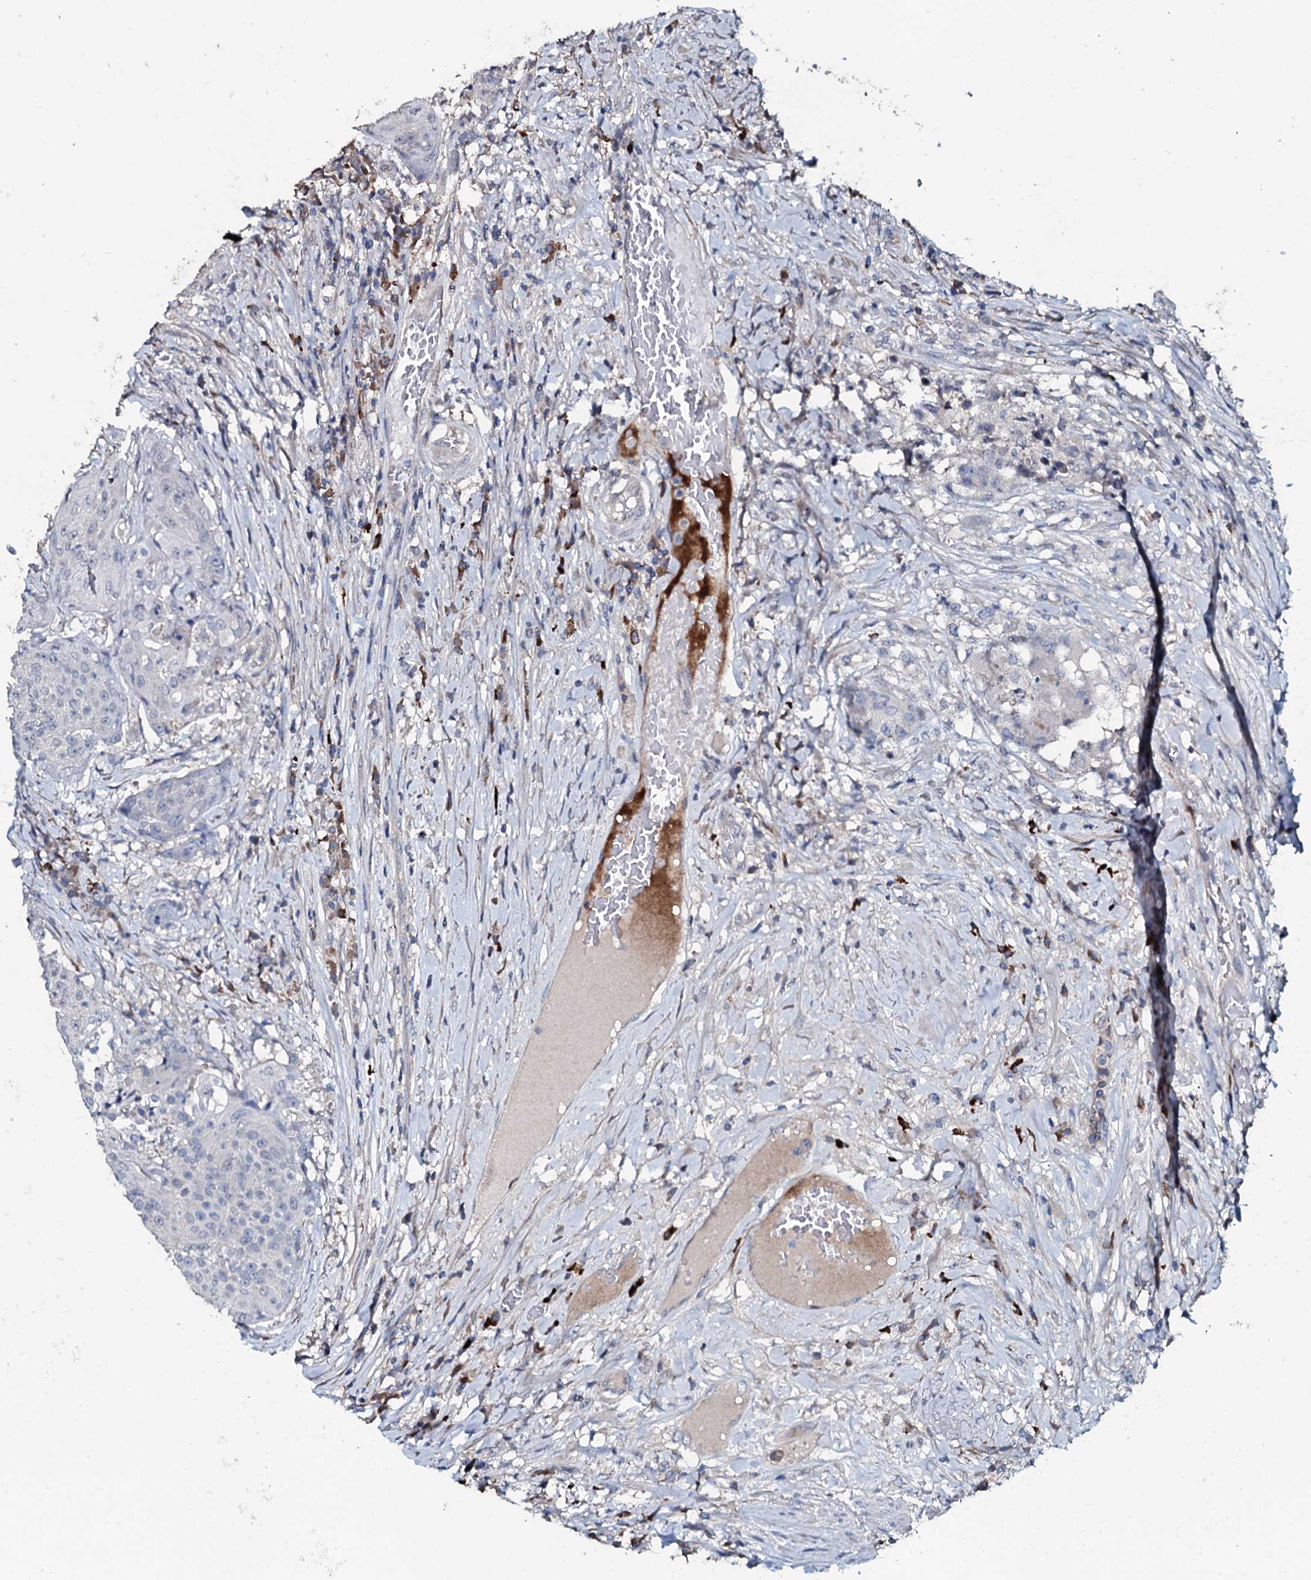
{"staining": {"intensity": "negative", "quantity": "none", "location": "none"}, "tissue": "urothelial cancer", "cell_type": "Tumor cells", "image_type": "cancer", "snomed": [{"axis": "morphology", "description": "Urothelial carcinoma, High grade"}, {"axis": "topography", "description": "Urinary bladder"}], "caption": "High magnification brightfield microscopy of high-grade urothelial carcinoma stained with DAB (brown) and counterstained with hematoxylin (blue): tumor cells show no significant expression.", "gene": "IL12B", "patient": {"sex": "female", "age": 63}}